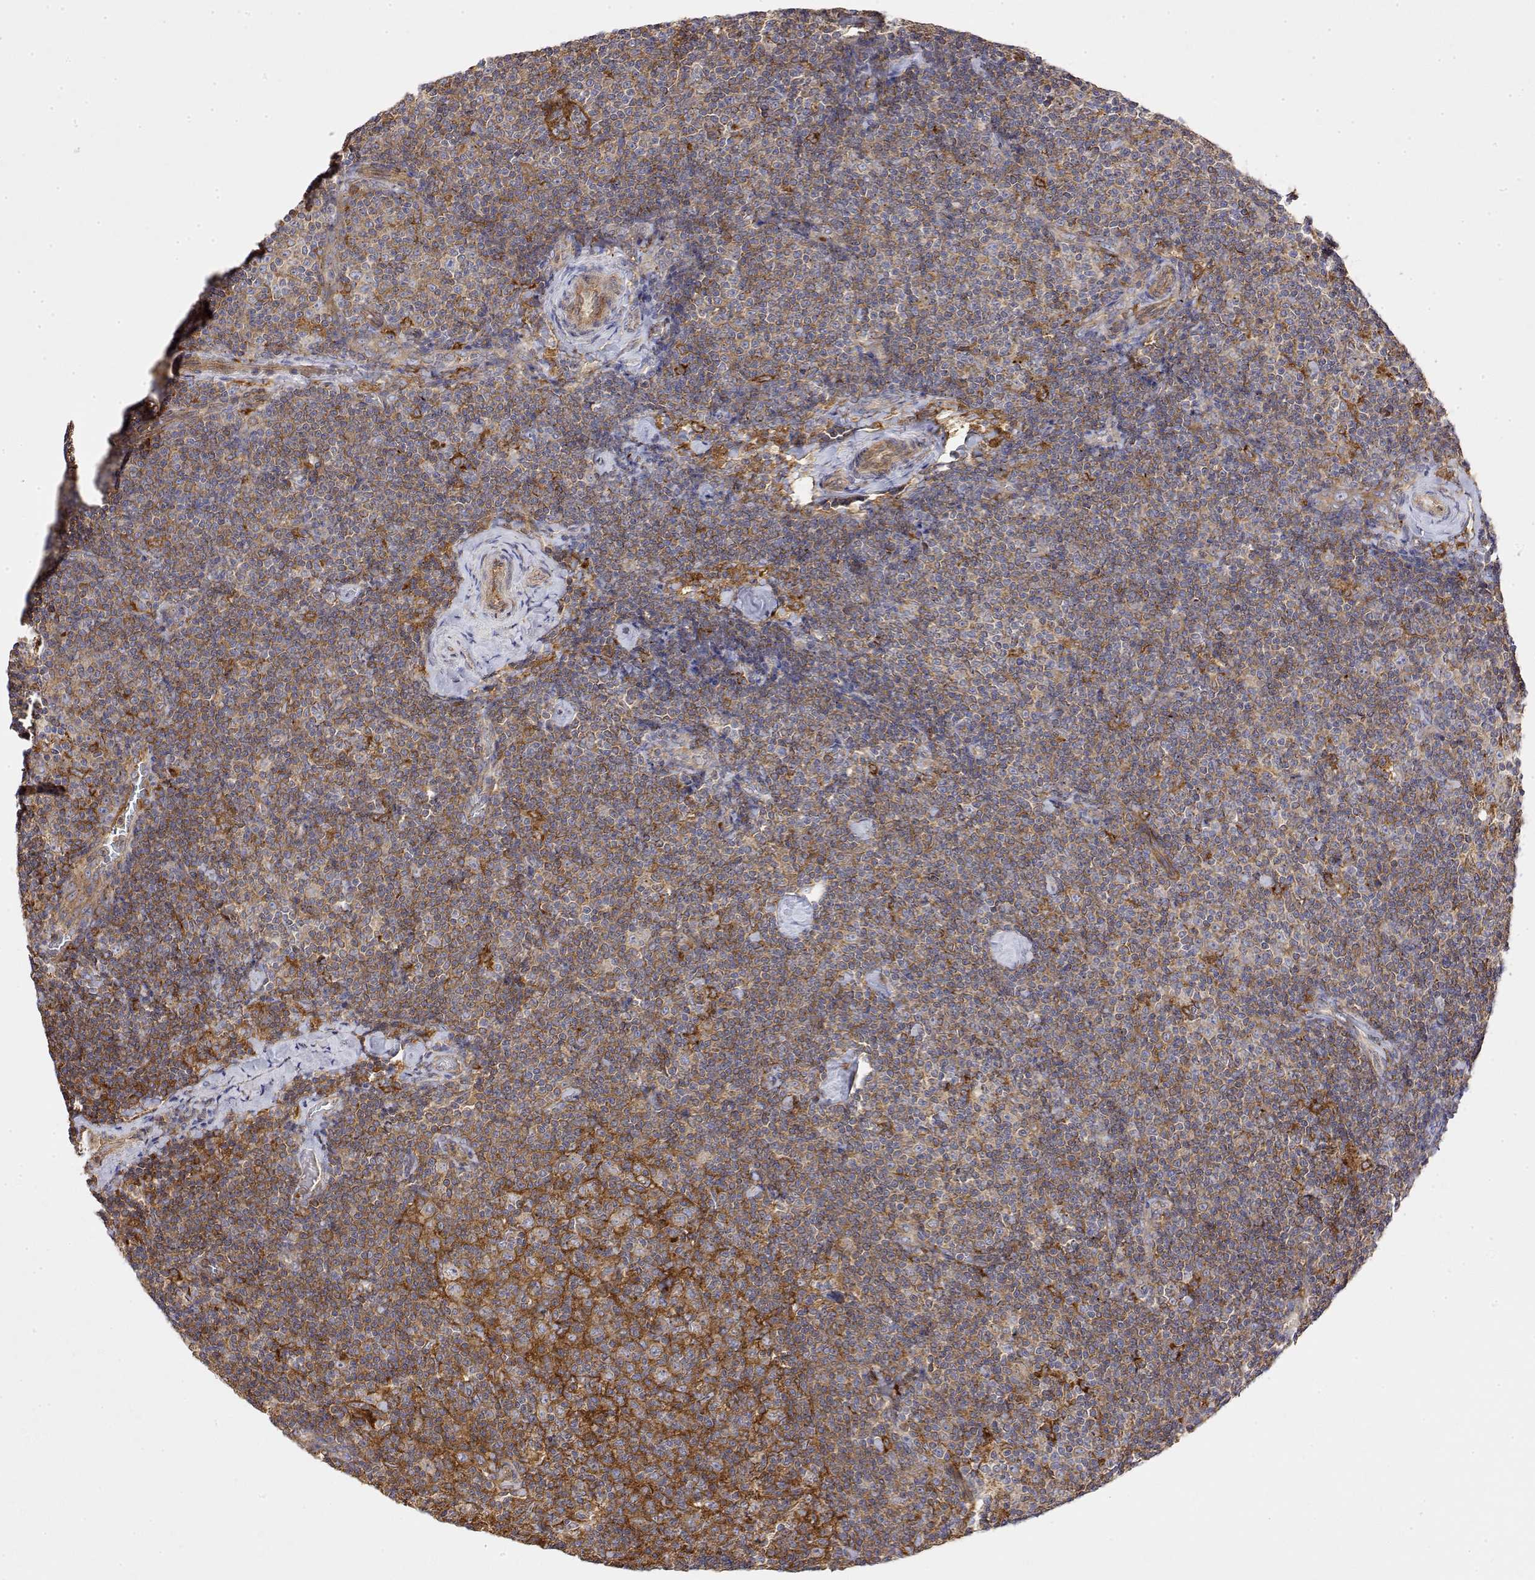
{"staining": {"intensity": "weak", "quantity": "25%-75%", "location": "cytoplasmic/membranous"}, "tissue": "lymphoma", "cell_type": "Tumor cells", "image_type": "cancer", "snomed": [{"axis": "morphology", "description": "Malignant lymphoma, non-Hodgkin's type, Low grade"}, {"axis": "topography", "description": "Lymph node"}], "caption": "Immunohistochemical staining of human lymphoma demonstrates low levels of weak cytoplasmic/membranous positivity in approximately 25%-75% of tumor cells. (DAB (3,3'-diaminobenzidine) IHC, brown staining for protein, blue staining for nuclei).", "gene": "PACSIN2", "patient": {"sex": "male", "age": 81}}